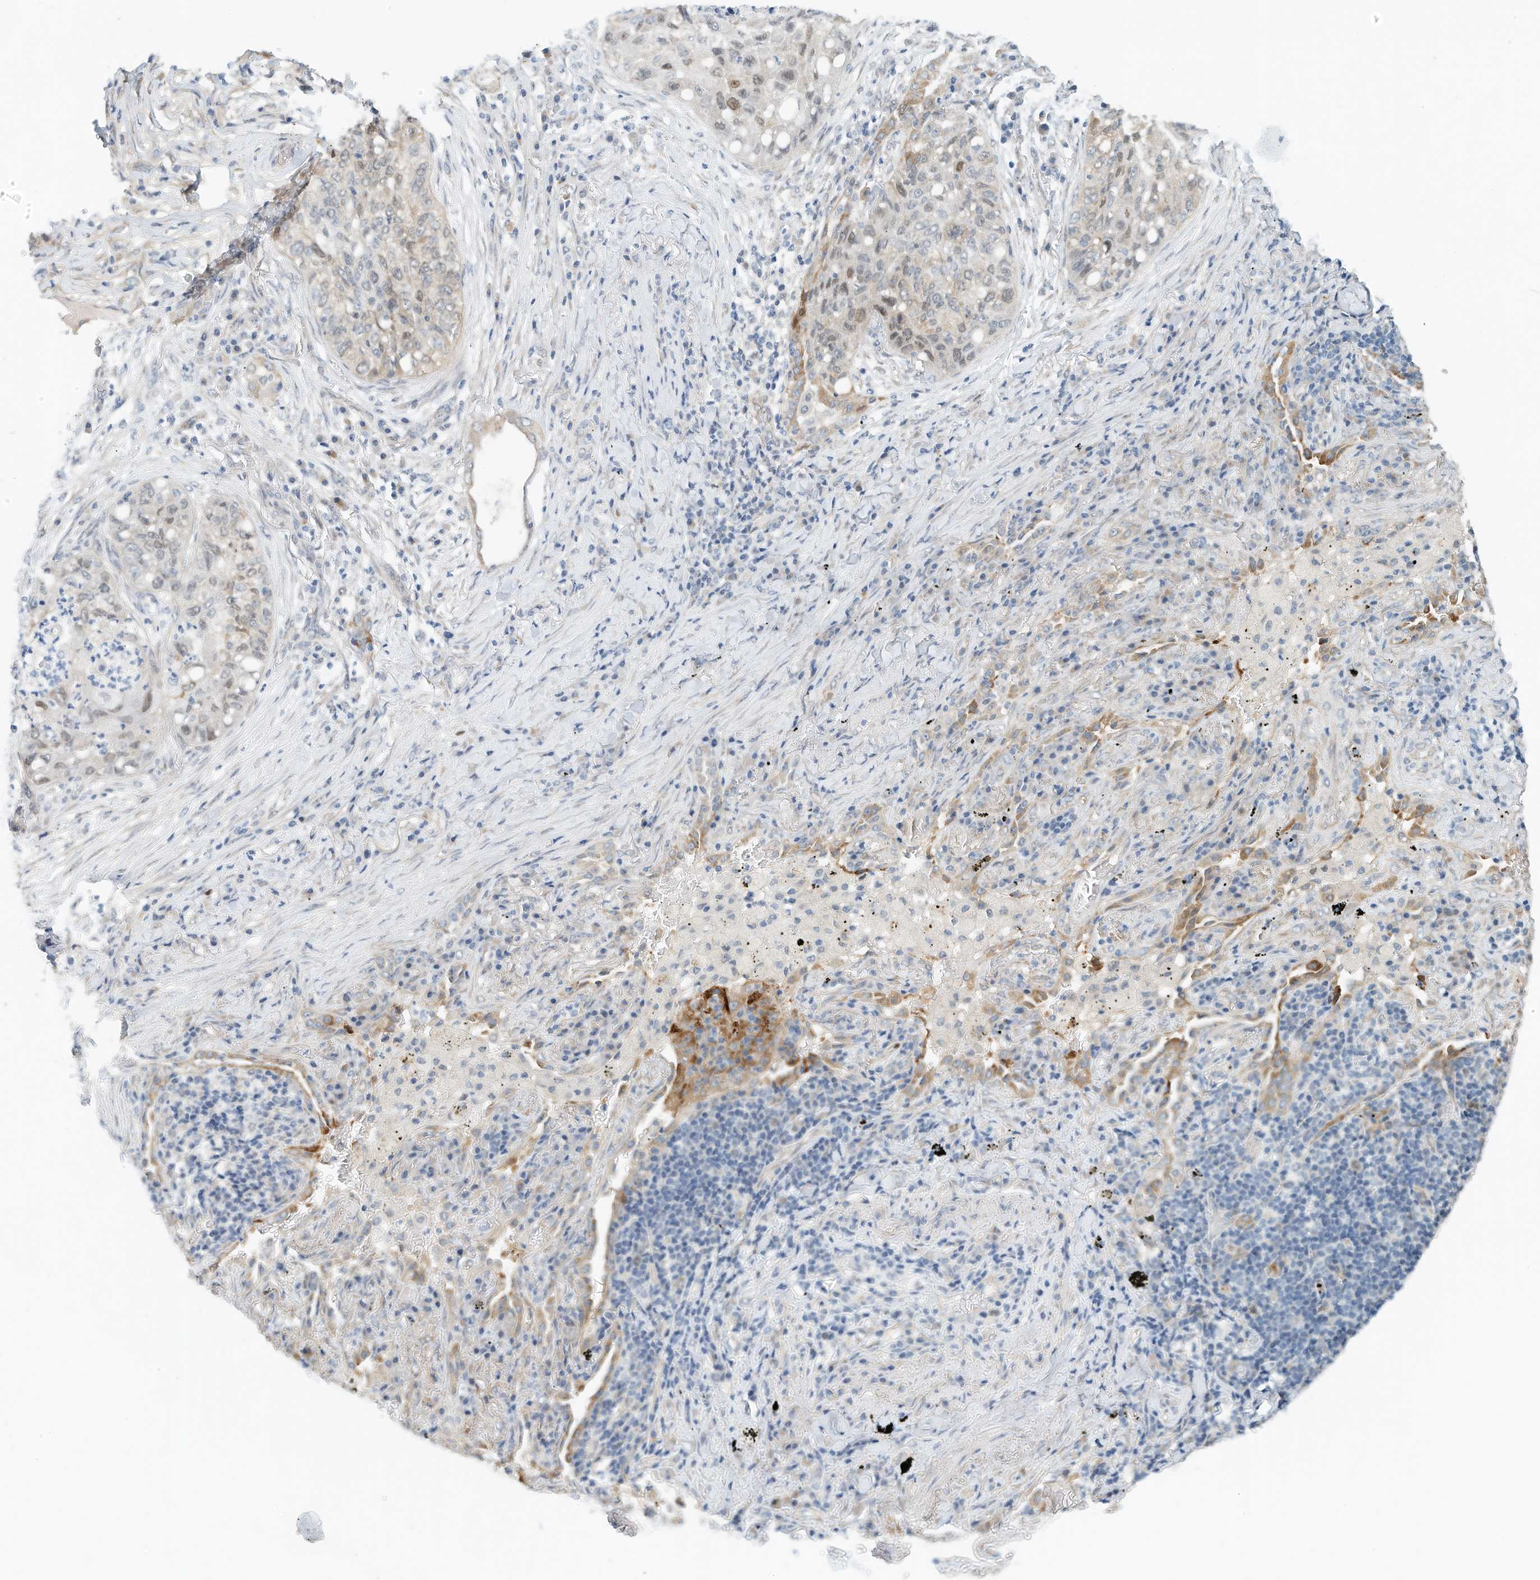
{"staining": {"intensity": "weak", "quantity": "<25%", "location": "nuclear"}, "tissue": "lung cancer", "cell_type": "Tumor cells", "image_type": "cancer", "snomed": [{"axis": "morphology", "description": "Squamous cell carcinoma, NOS"}, {"axis": "topography", "description": "Lung"}], "caption": "IHC histopathology image of human lung squamous cell carcinoma stained for a protein (brown), which reveals no positivity in tumor cells. (DAB IHC, high magnification).", "gene": "ARHGAP28", "patient": {"sex": "female", "age": 63}}